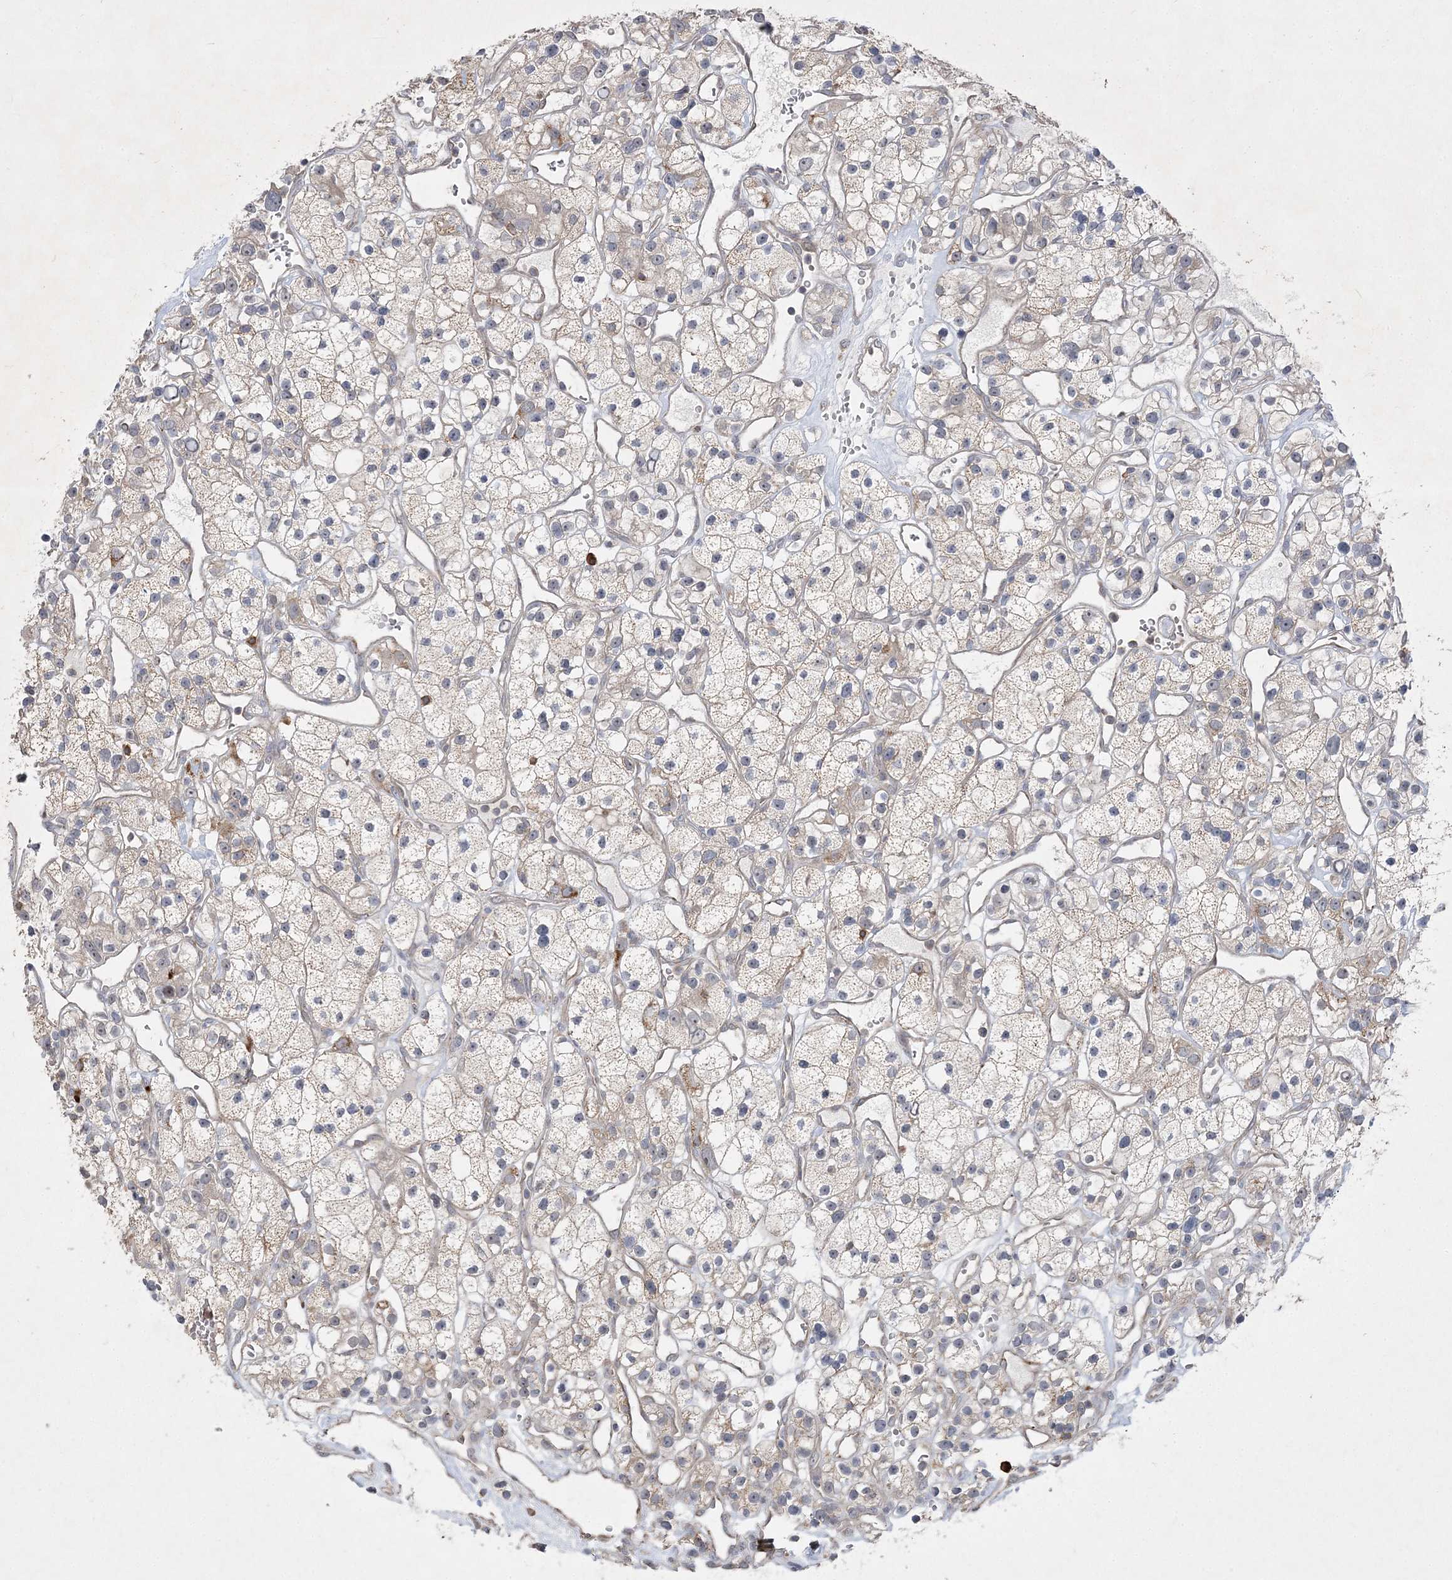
{"staining": {"intensity": "weak", "quantity": "25%-75%", "location": "cytoplasmic/membranous"}, "tissue": "renal cancer", "cell_type": "Tumor cells", "image_type": "cancer", "snomed": [{"axis": "morphology", "description": "Adenocarcinoma, NOS"}, {"axis": "topography", "description": "Kidney"}], "caption": "Weak cytoplasmic/membranous positivity is seen in approximately 25%-75% of tumor cells in renal cancer. (Brightfield microscopy of DAB IHC at high magnification).", "gene": "CLNK", "patient": {"sex": "female", "age": 57}}